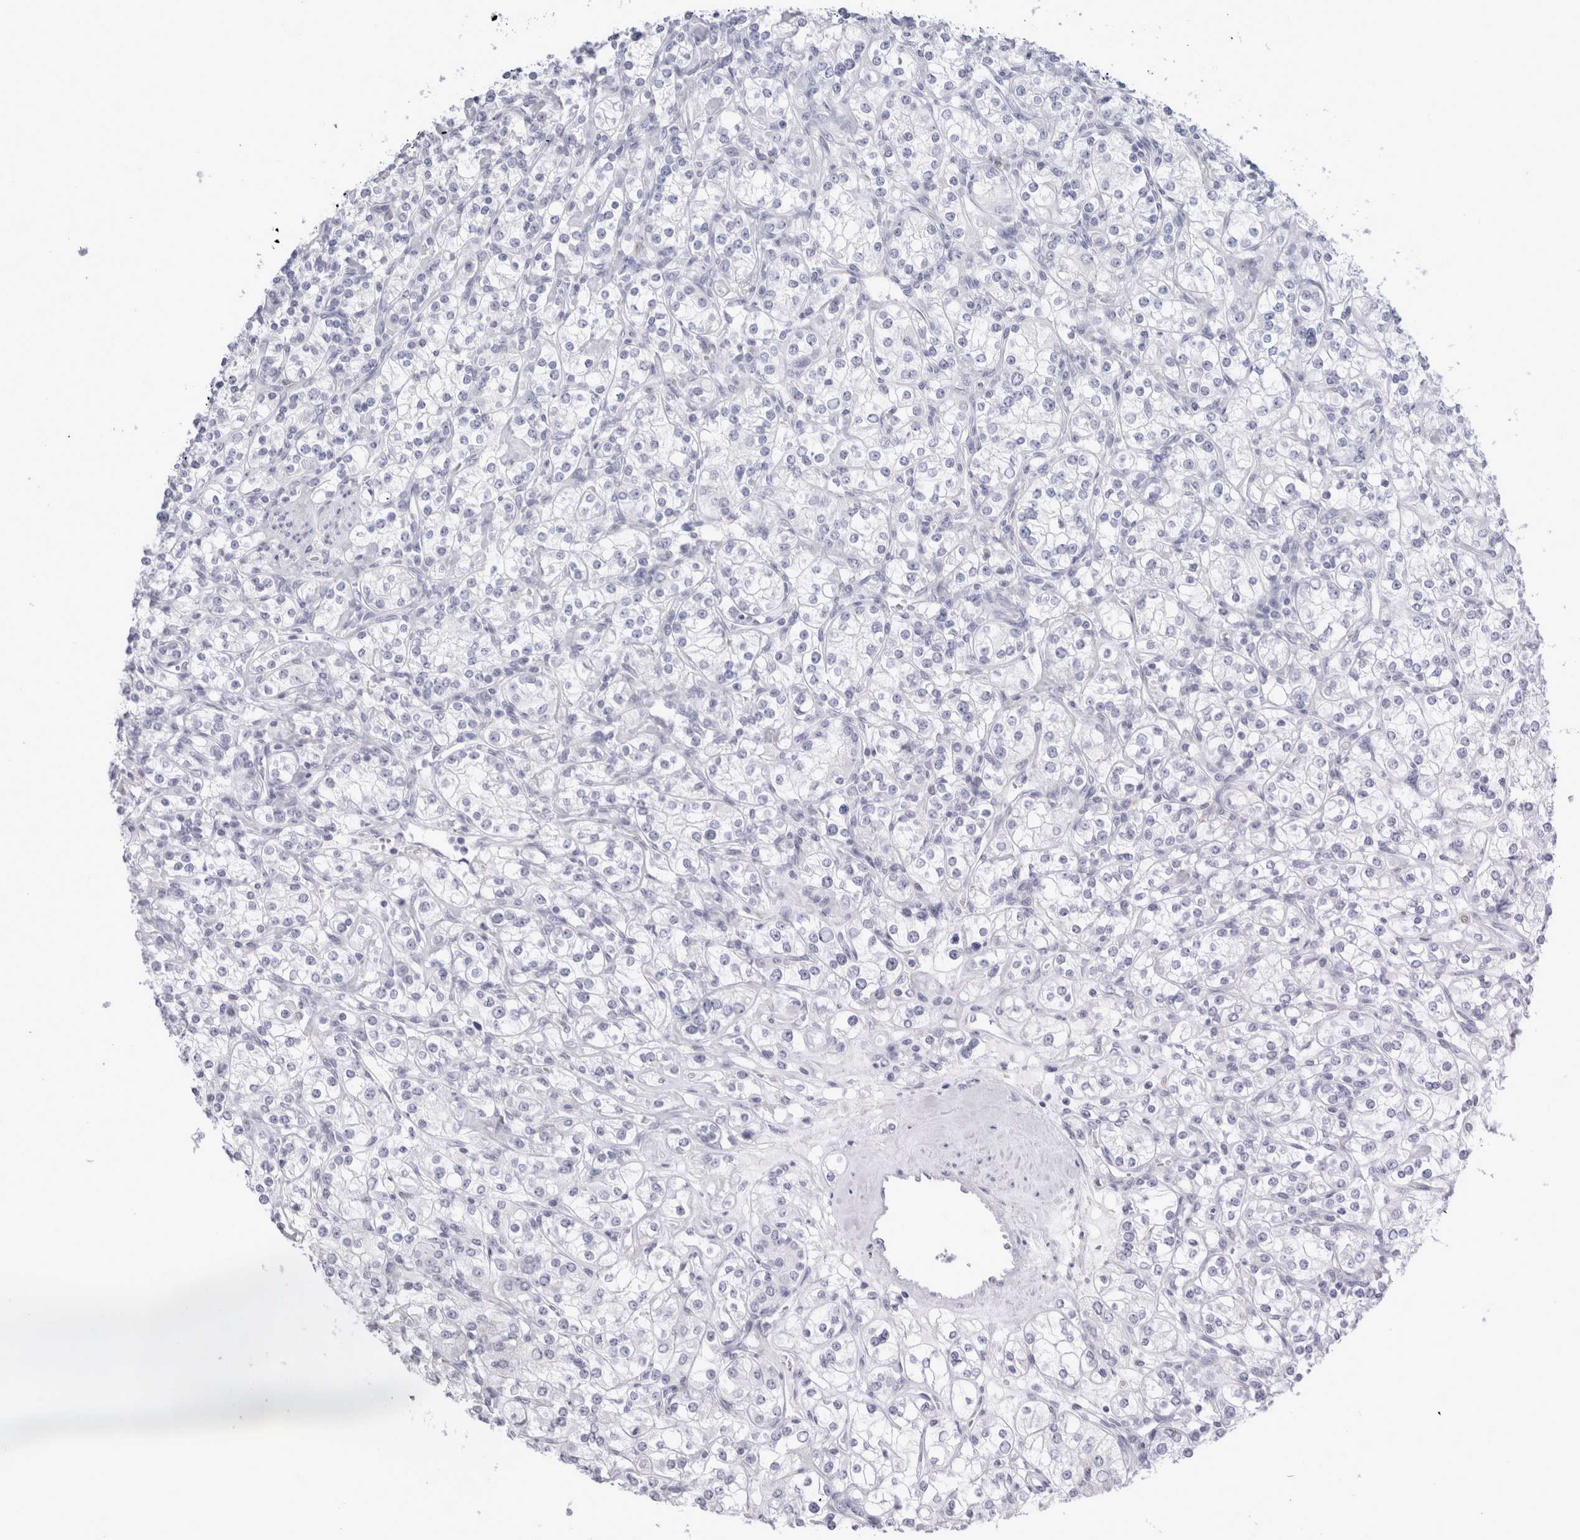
{"staining": {"intensity": "negative", "quantity": "none", "location": "none"}, "tissue": "renal cancer", "cell_type": "Tumor cells", "image_type": "cancer", "snomed": [{"axis": "morphology", "description": "Adenocarcinoma, NOS"}, {"axis": "topography", "description": "Kidney"}], "caption": "Immunohistochemical staining of human adenocarcinoma (renal) shows no significant positivity in tumor cells.", "gene": "MUC15", "patient": {"sex": "male", "age": 77}}